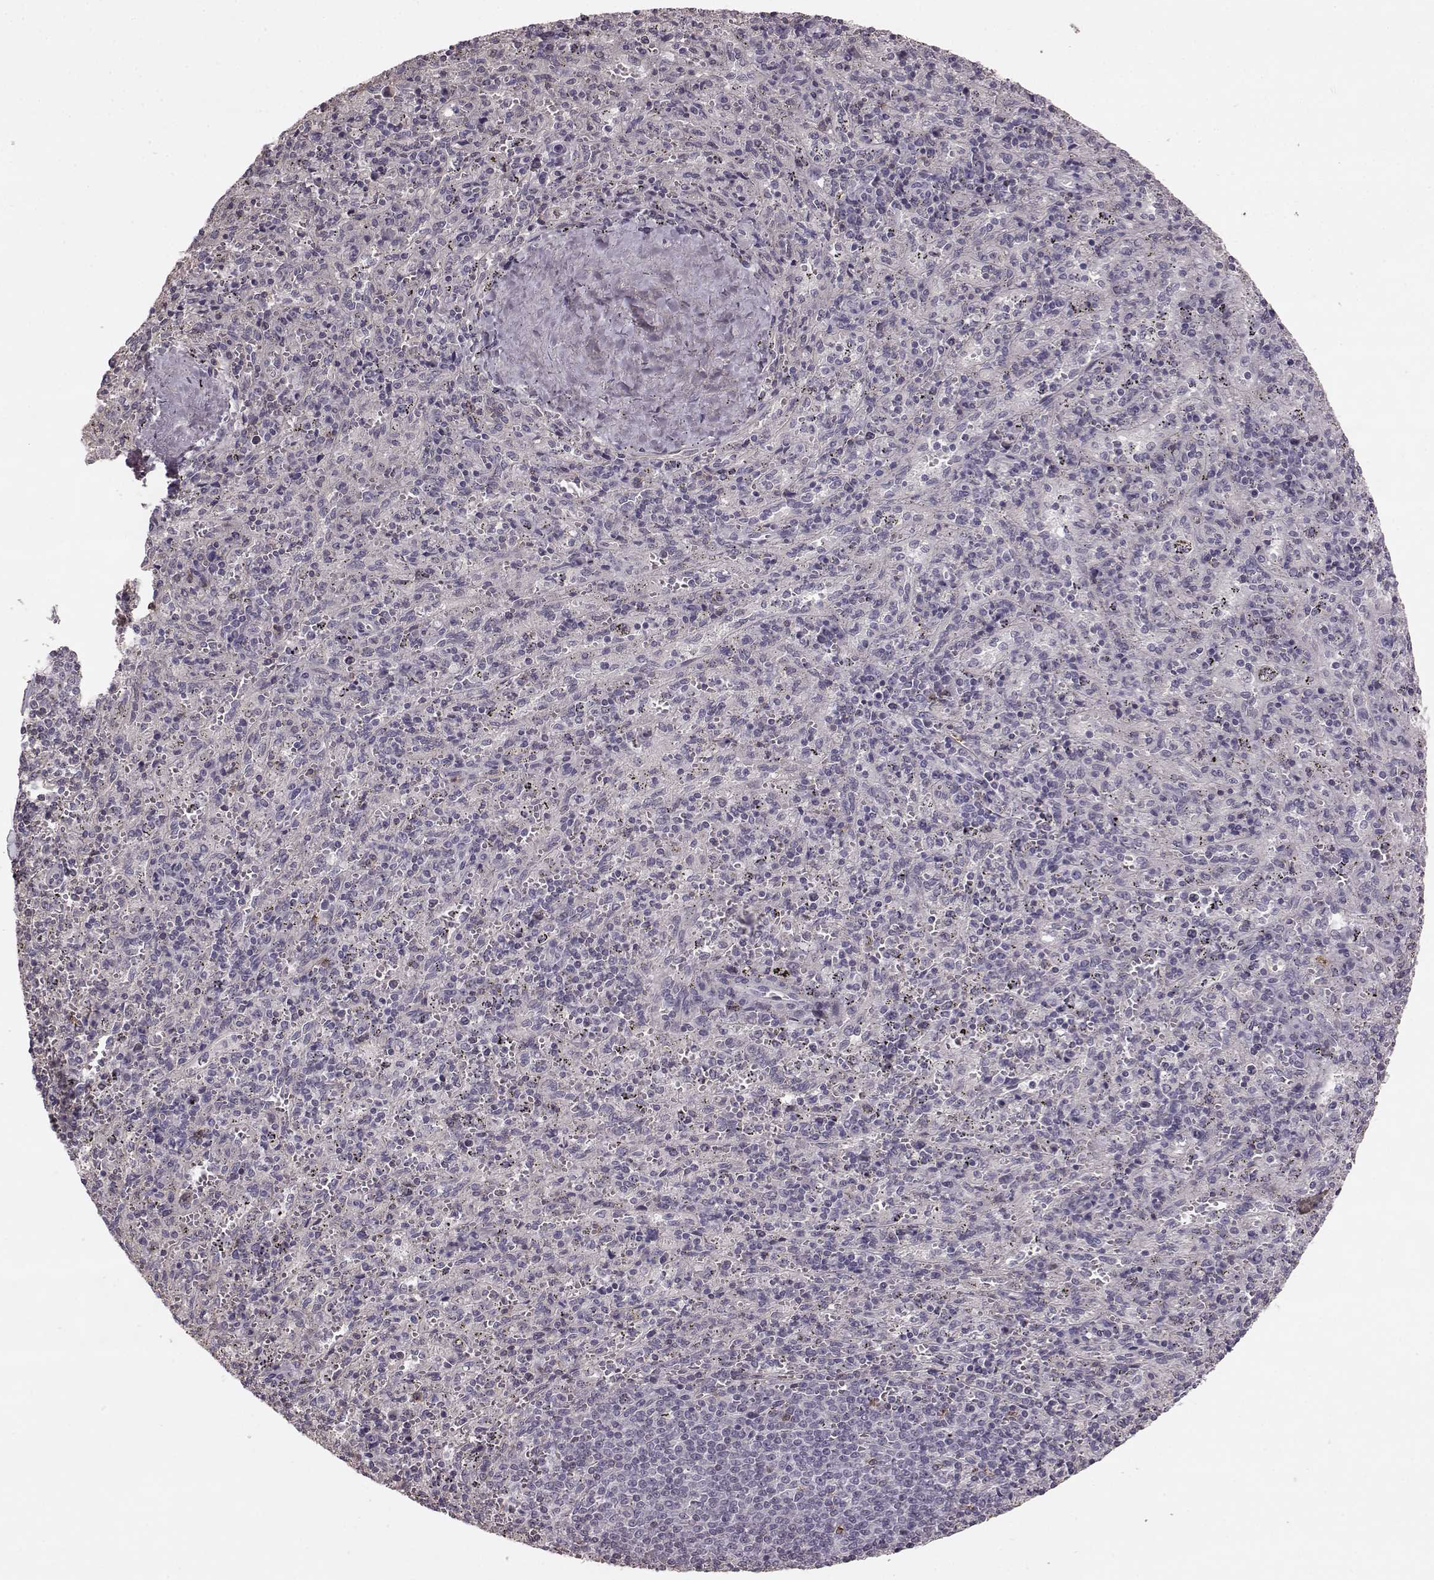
{"staining": {"intensity": "negative", "quantity": "none", "location": "none"}, "tissue": "spleen", "cell_type": "Cells in red pulp", "image_type": "normal", "snomed": [{"axis": "morphology", "description": "Normal tissue, NOS"}, {"axis": "topography", "description": "Spleen"}], "caption": "Cells in red pulp show no significant expression in unremarkable spleen. Nuclei are stained in blue.", "gene": "PDCD1", "patient": {"sex": "male", "age": 57}}